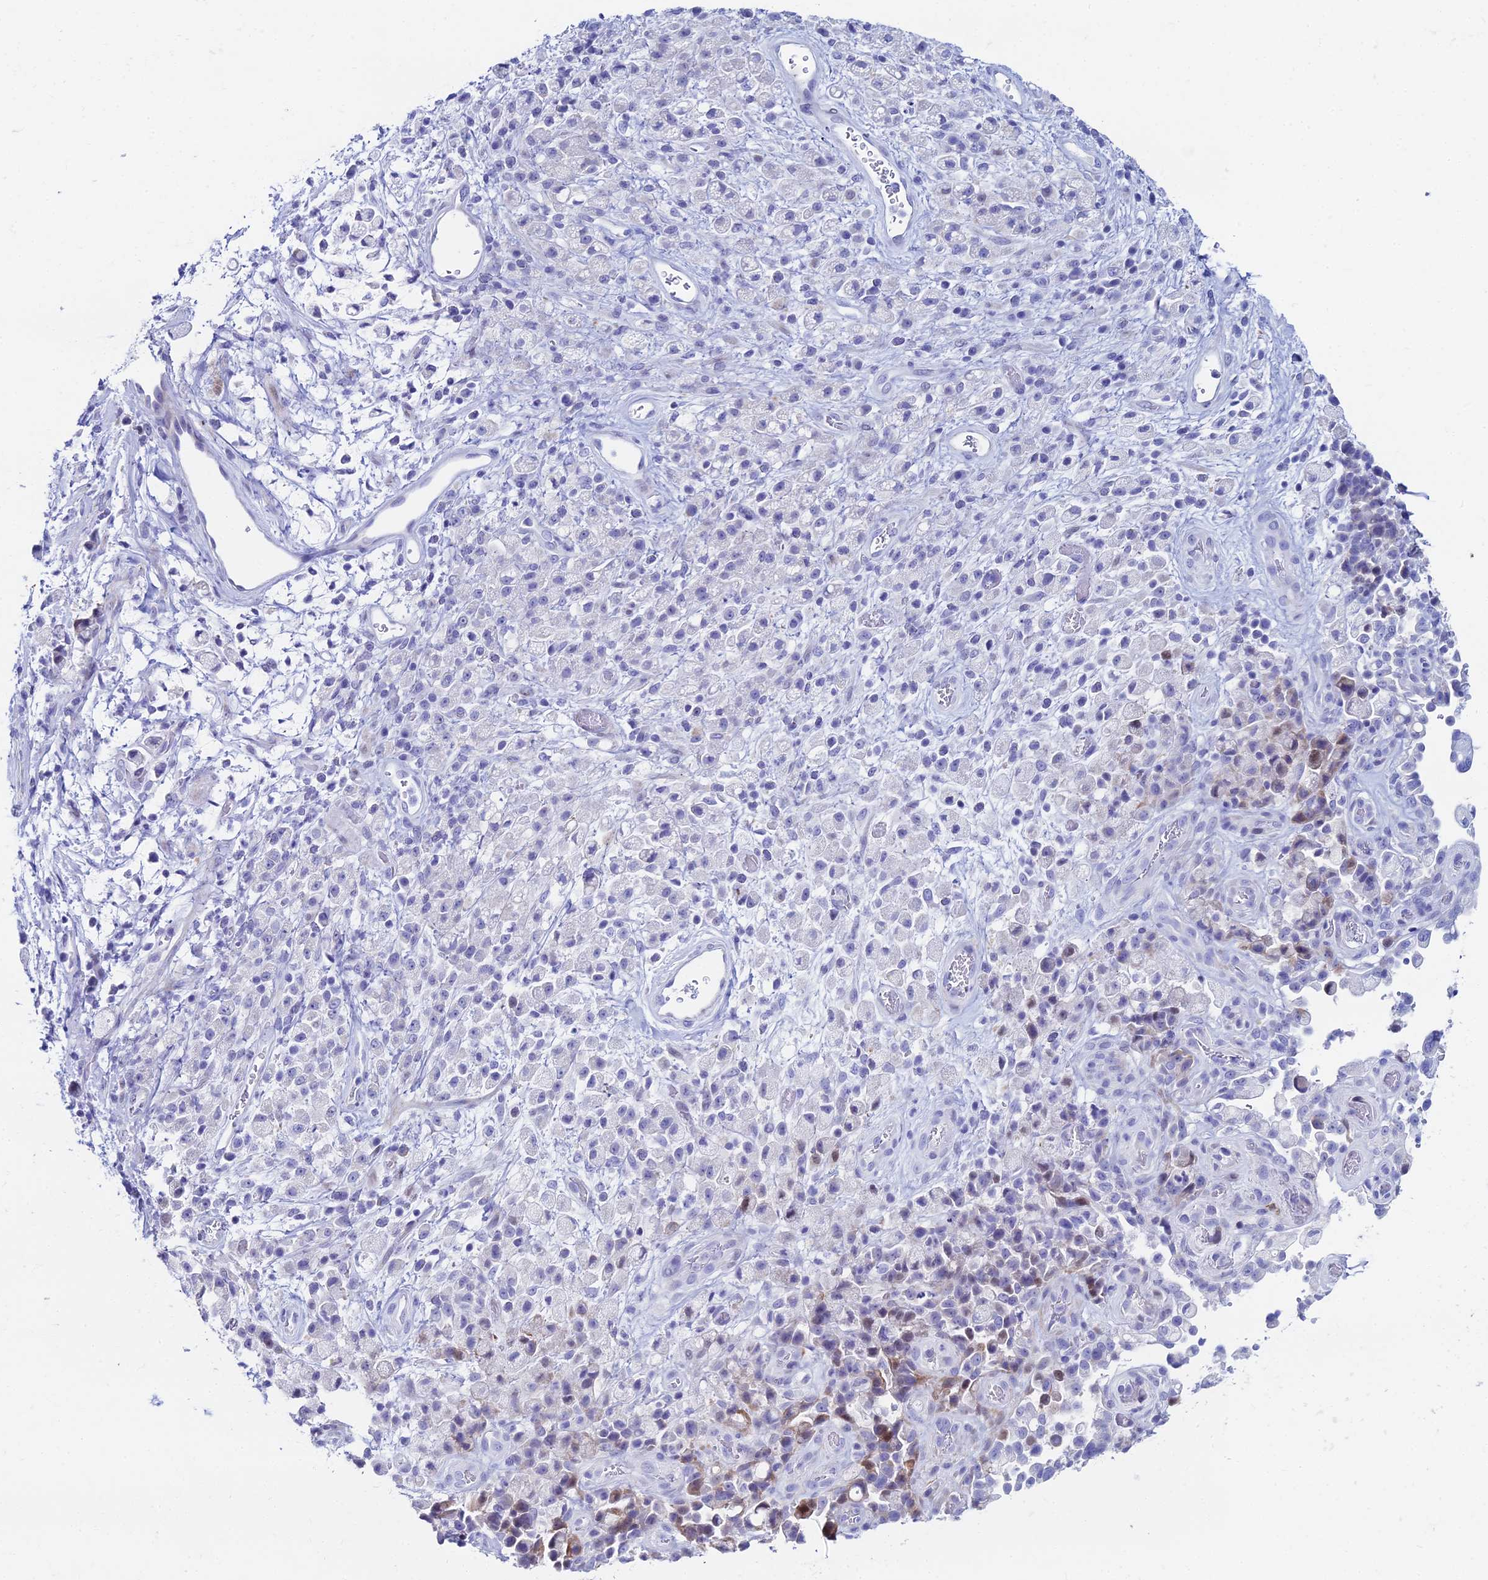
{"staining": {"intensity": "negative", "quantity": "none", "location": "none"}, "tissue": "stomach cancer", "cell_type": "Tumor cells", "image_type": "cancer", "snomed": [{"axis": "morphology", "description": "Adenocarcinoma, NOS"}, {"axis": "topography", "description": "Stomach"}], "caption": "Tumor cells show no significant protein positivity in stomach adenocarcinoma.", "gene": "HSPA1L", "patient": {"sex": "female", "age": 60}}